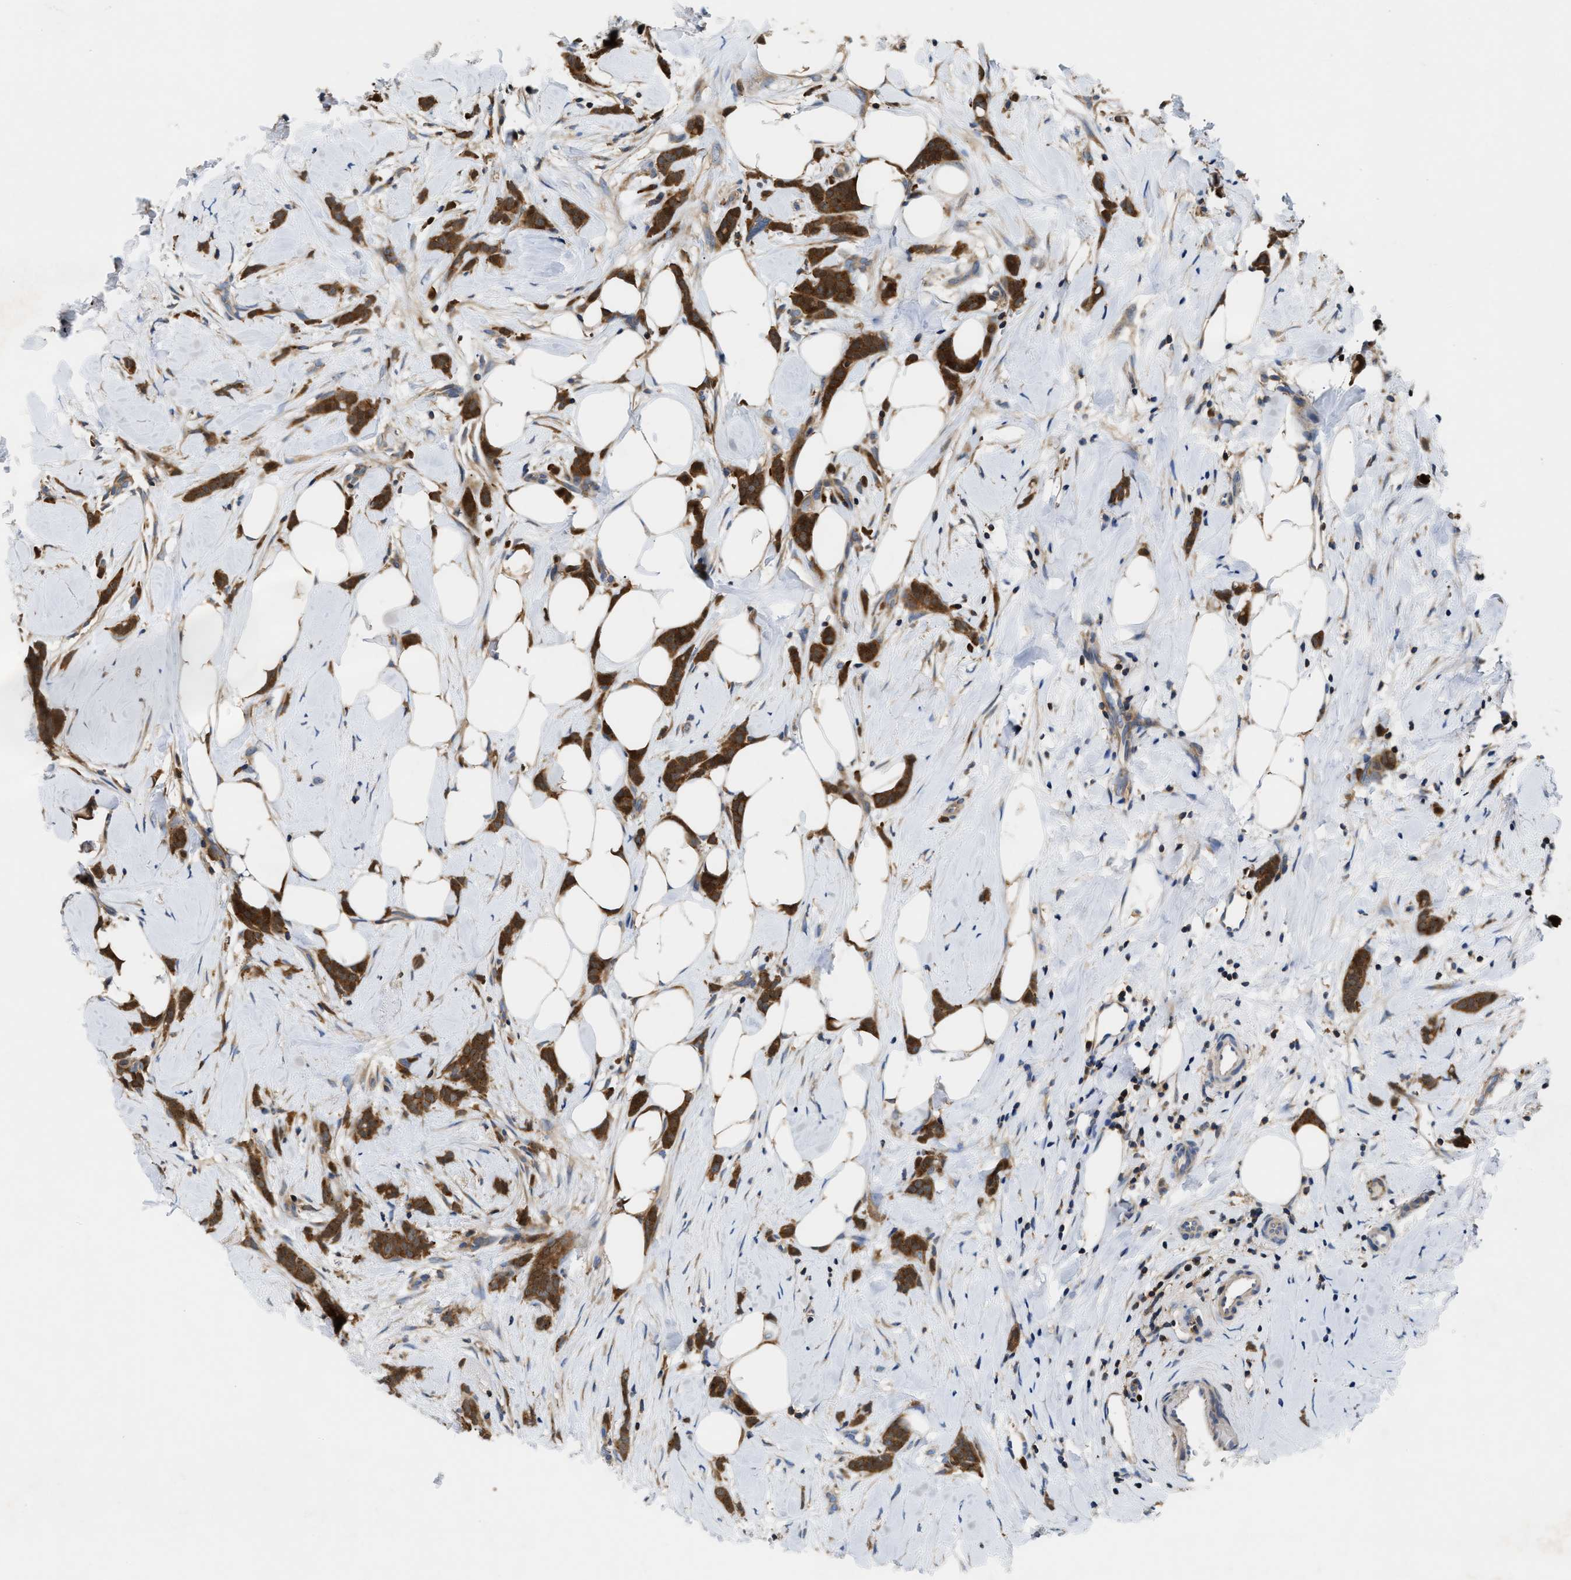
{"staining": {"intensity": "strong", "quantity": ">75%", "location": "cytoplasmic/membranous"}, "tissue": "breast cancer", "cell_type": "Tumor cells", "image_type": "cancer", "snomed": [{"axis": "morphology", "description": "Lobular carcinoma, in situ"}, {"axis": "morphology", "description": "Lobular carcinoma"}, {"axis": "topography", "description": "Breast"}], "caption": "Lobular carcinoma in situ (breast) stained with DAB (3,3'-diaminobenzidine) immunohistochemistry reveals high levels of strong cytoplasmic/membranous expression in approximately >75% of tumor cells. The protein of interest is shown in brown color, while the nuclei are stained blue.", "gene": "CCM2", "patient": {"sex": "female", "age": 41}}